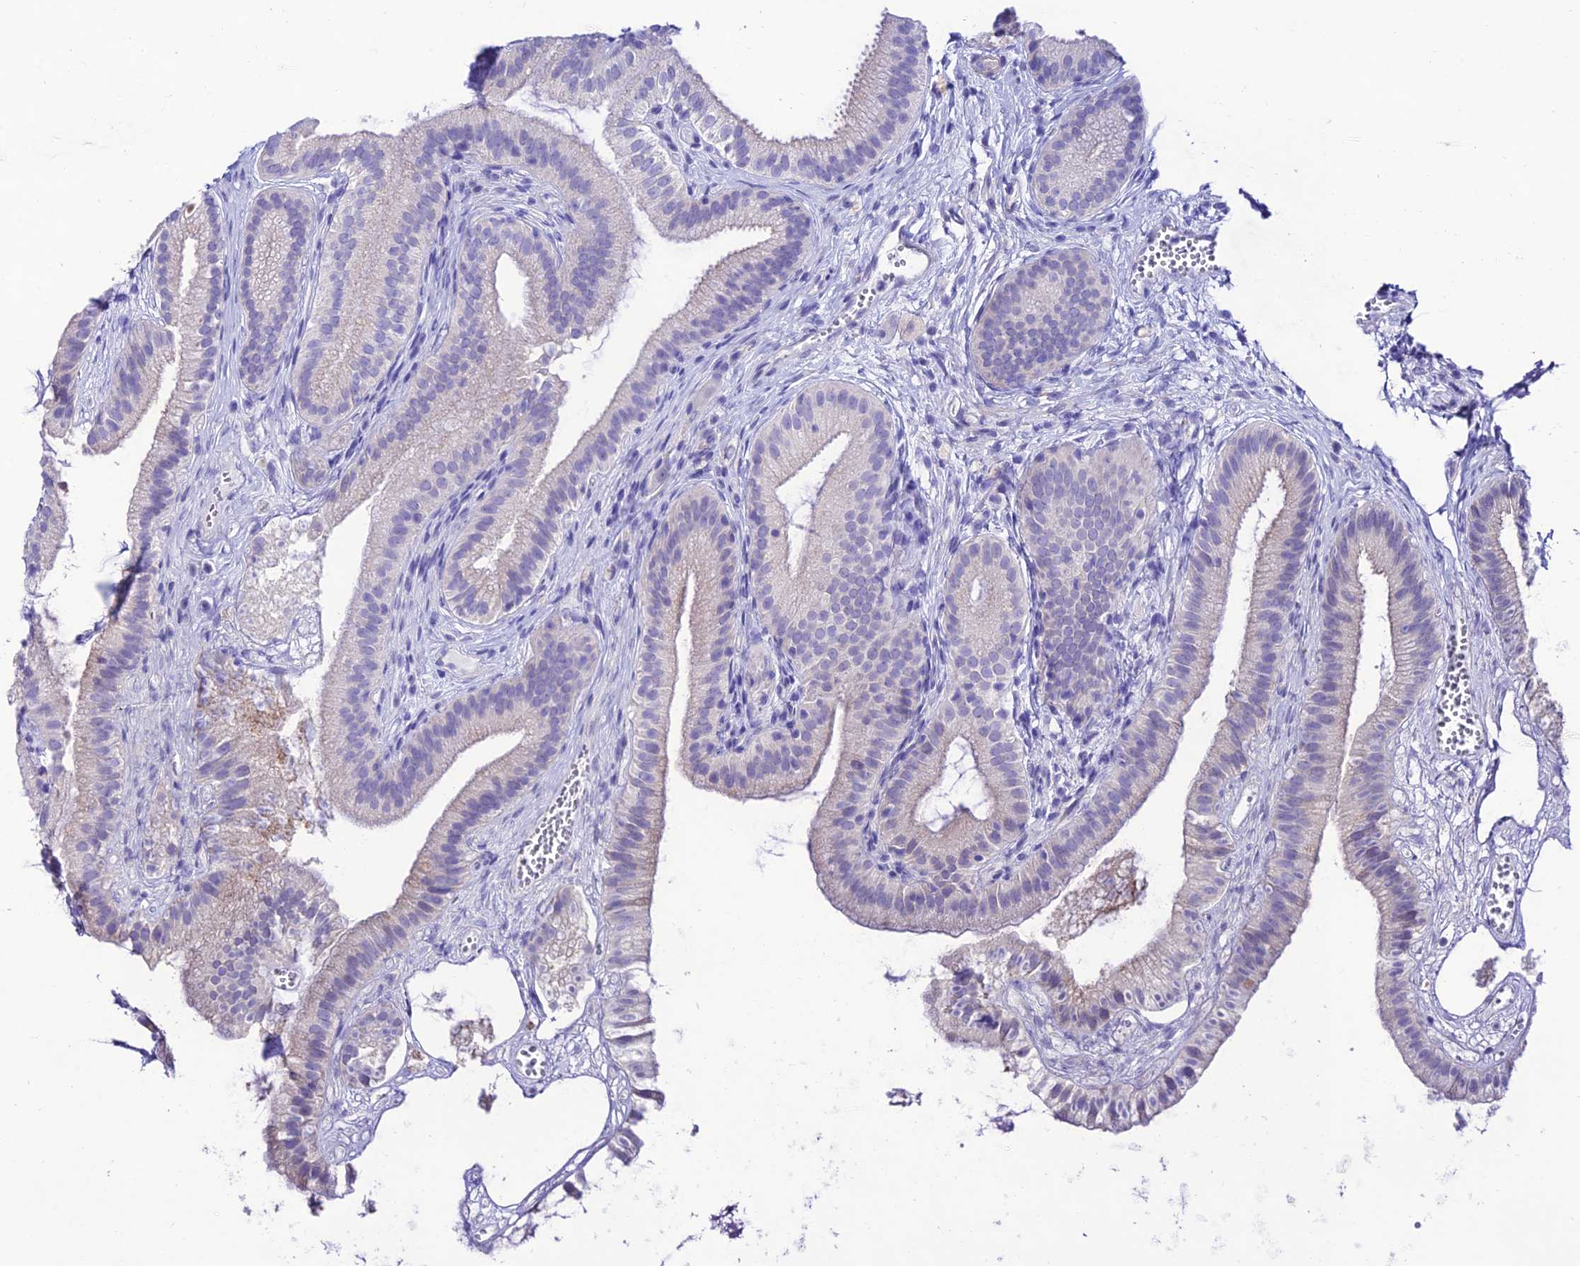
{"staining": {"intensity": "negative", "quantity": "none", "location": "none"}, "tissue": "gallbladder", "cell_type": "Glandular cells", "image_type": "normal", "snomed": [{"axis": "morphology", "description": "Normal tissue, NOS"}, {"axis": "topography", "description": "Gallbladder"}], "caption": "Immunohistochemical staining of benign gallbladder demonstrates no significant staining in glandular cells.", "gene": "NLRP6", "patient": {"sex": "female", "age": 54}}